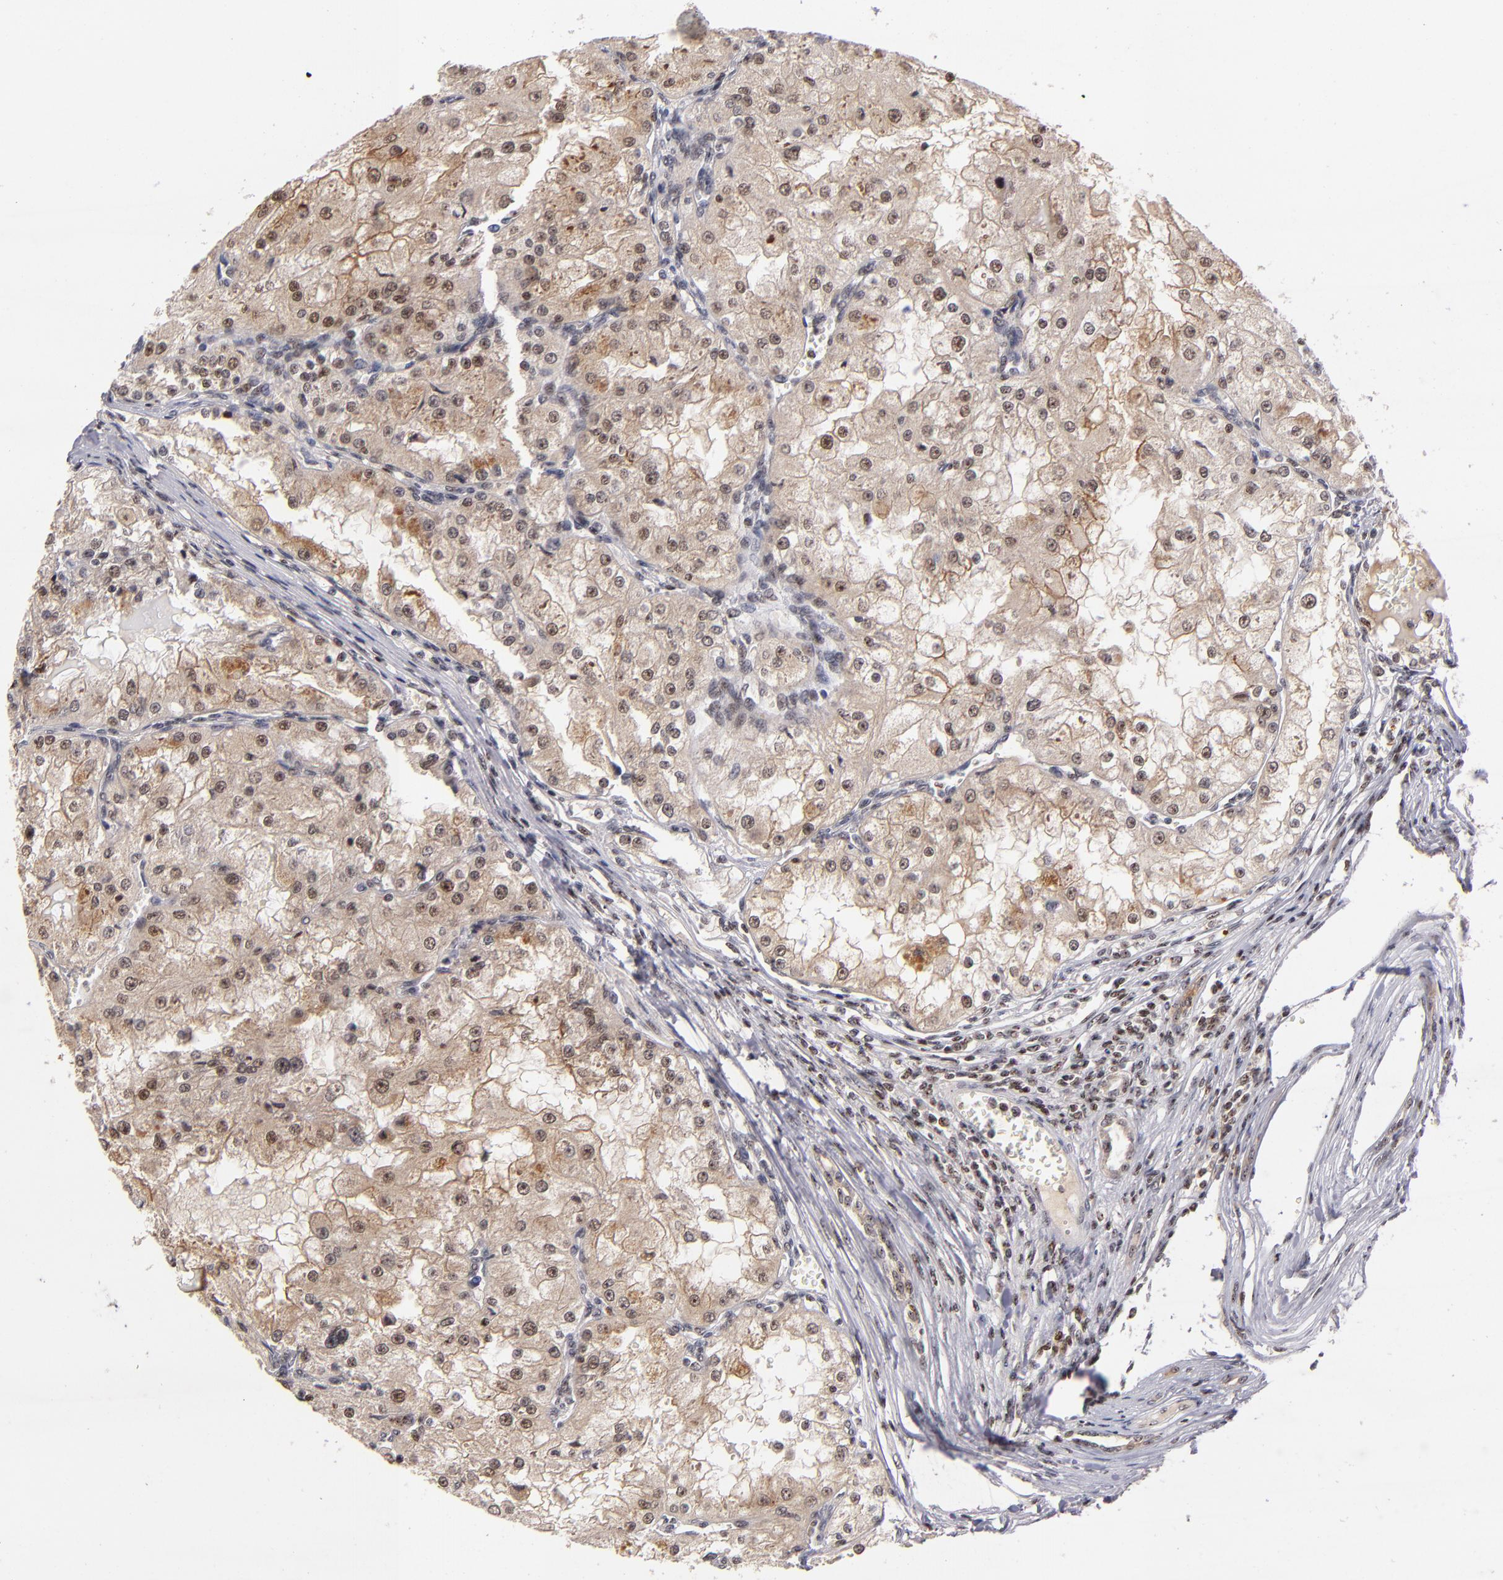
{"staining": {"intensity": "weak", "quantity": ">75%", "location": "cytoplasmic/membranous,nuclear"}, "tissue": "renal cancer", "cell_type": "Tumor cells", "image_type": "cancer", "snomed": [{"axis": "morphology", "description": "Adenocarcinoma, NOS"}, {"axis": "topography", "description": "Kidney"}], "caption": "Immunohistochemical staining of adenocarcinoma (renal) demonstrates weak cytoplasmic/membranous and nuclear protein expression in about >75% of tumor cells. (Stains: DAB in brown, nuclei in blue, Microscopy: brightfield microscopy at high magnification).", "gene": "PCNX4", "patient": {"sex": "female", "age": 74}}